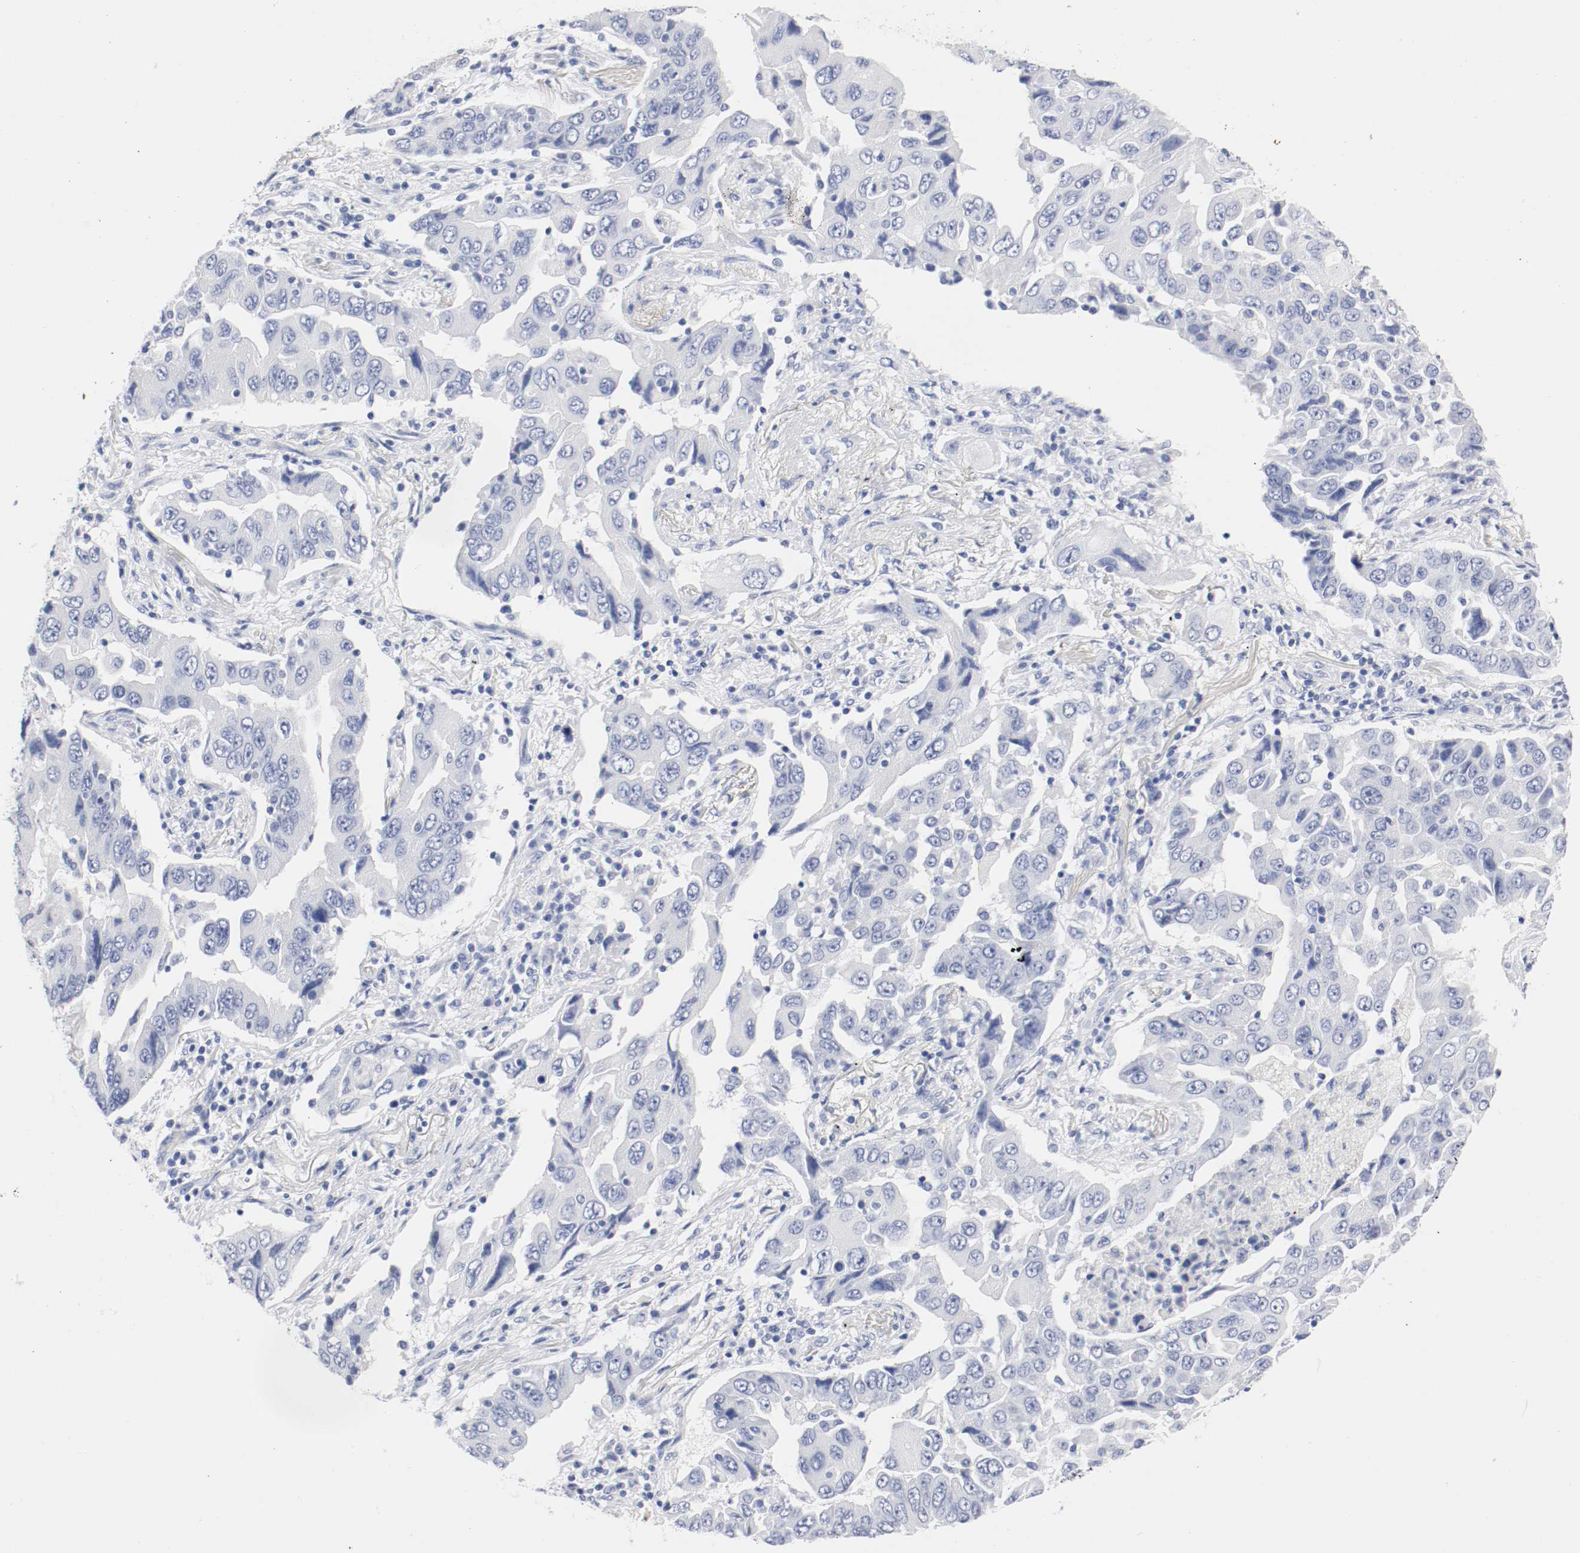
{"staining": {"intensity": "negative", "quantity": "none", "location": "none"}, "tissue": "lung cancer", "cell_type": "Tumor cells", "image_type": "cancer", "snomed": [{"axis": "morphology", "description": "Adenocarcinoma, NOS"}, {"axis": "topography", "description": "Lung"}], "caption": "Lung cancer stained for a protein using immunohistochemistry reveals no expression tumor cells.", "gene": "GAD1", "patient": {"sex": "female", "age": 65}}